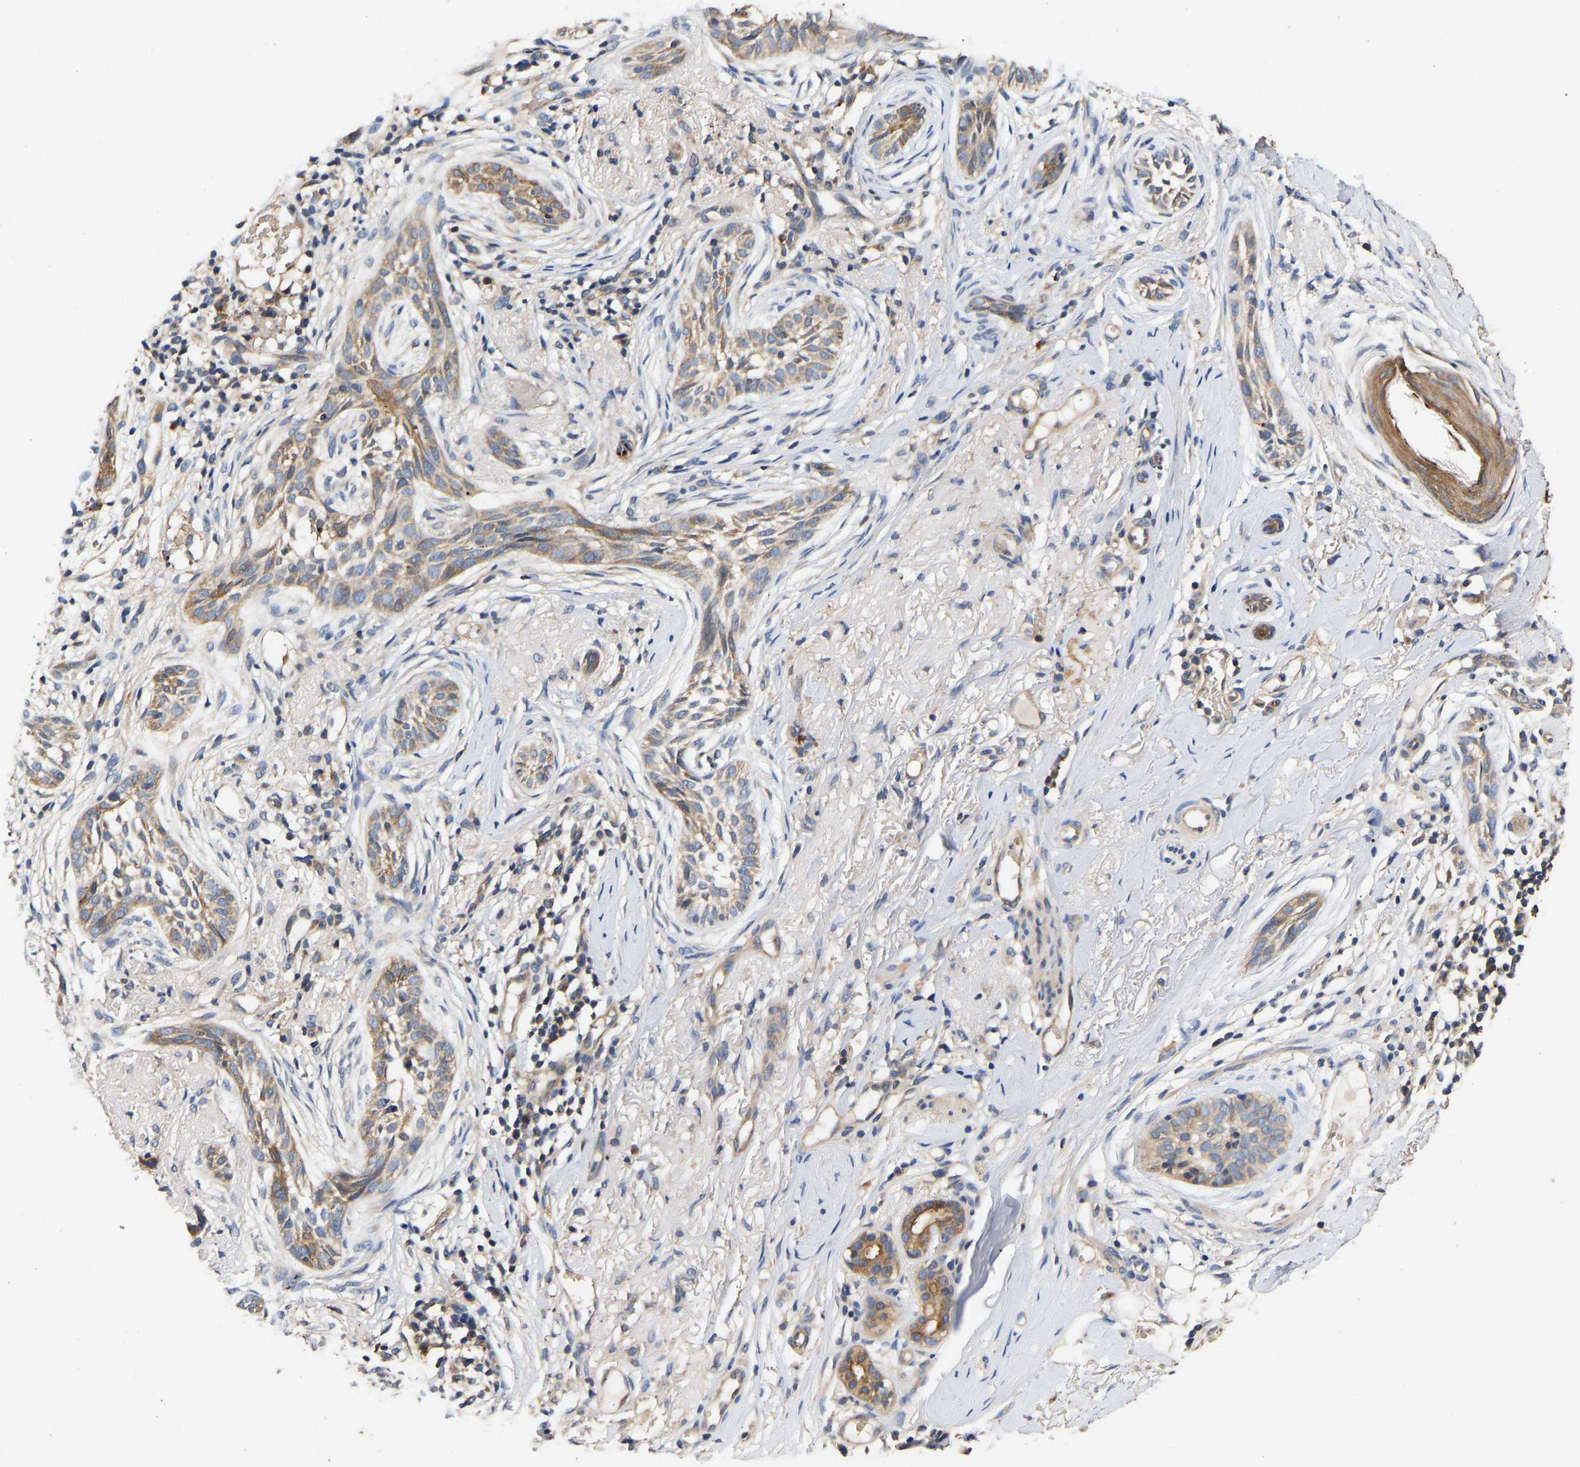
{"staining": {"intensity": "moderate", "quantity": "25%-75%", "location": "cytoplasmic/membranous"}, "tissue": "skin cancer", "cell_type": "Tumor cells", "image_type": "cancer", "snomed": [{"axis": "morphology", "description": "Basal cell carcinoma"}, {"axis": "topography", "description": "Skin"}], "caption": "IHC staining of skin basal cell carcinoma, which displays medium levels of moderate cytoplasmic/membranous staining in approximately 25%-75% of tumor cells indicating moderate cytoplasmic/membranous protein expression. The staining was performed using DAB (brown) for protein detection and nuclei were counterstained in hematoxylin (blue).", "gene": "LRBA", "patient": {"sex": "female", "age": 88}}